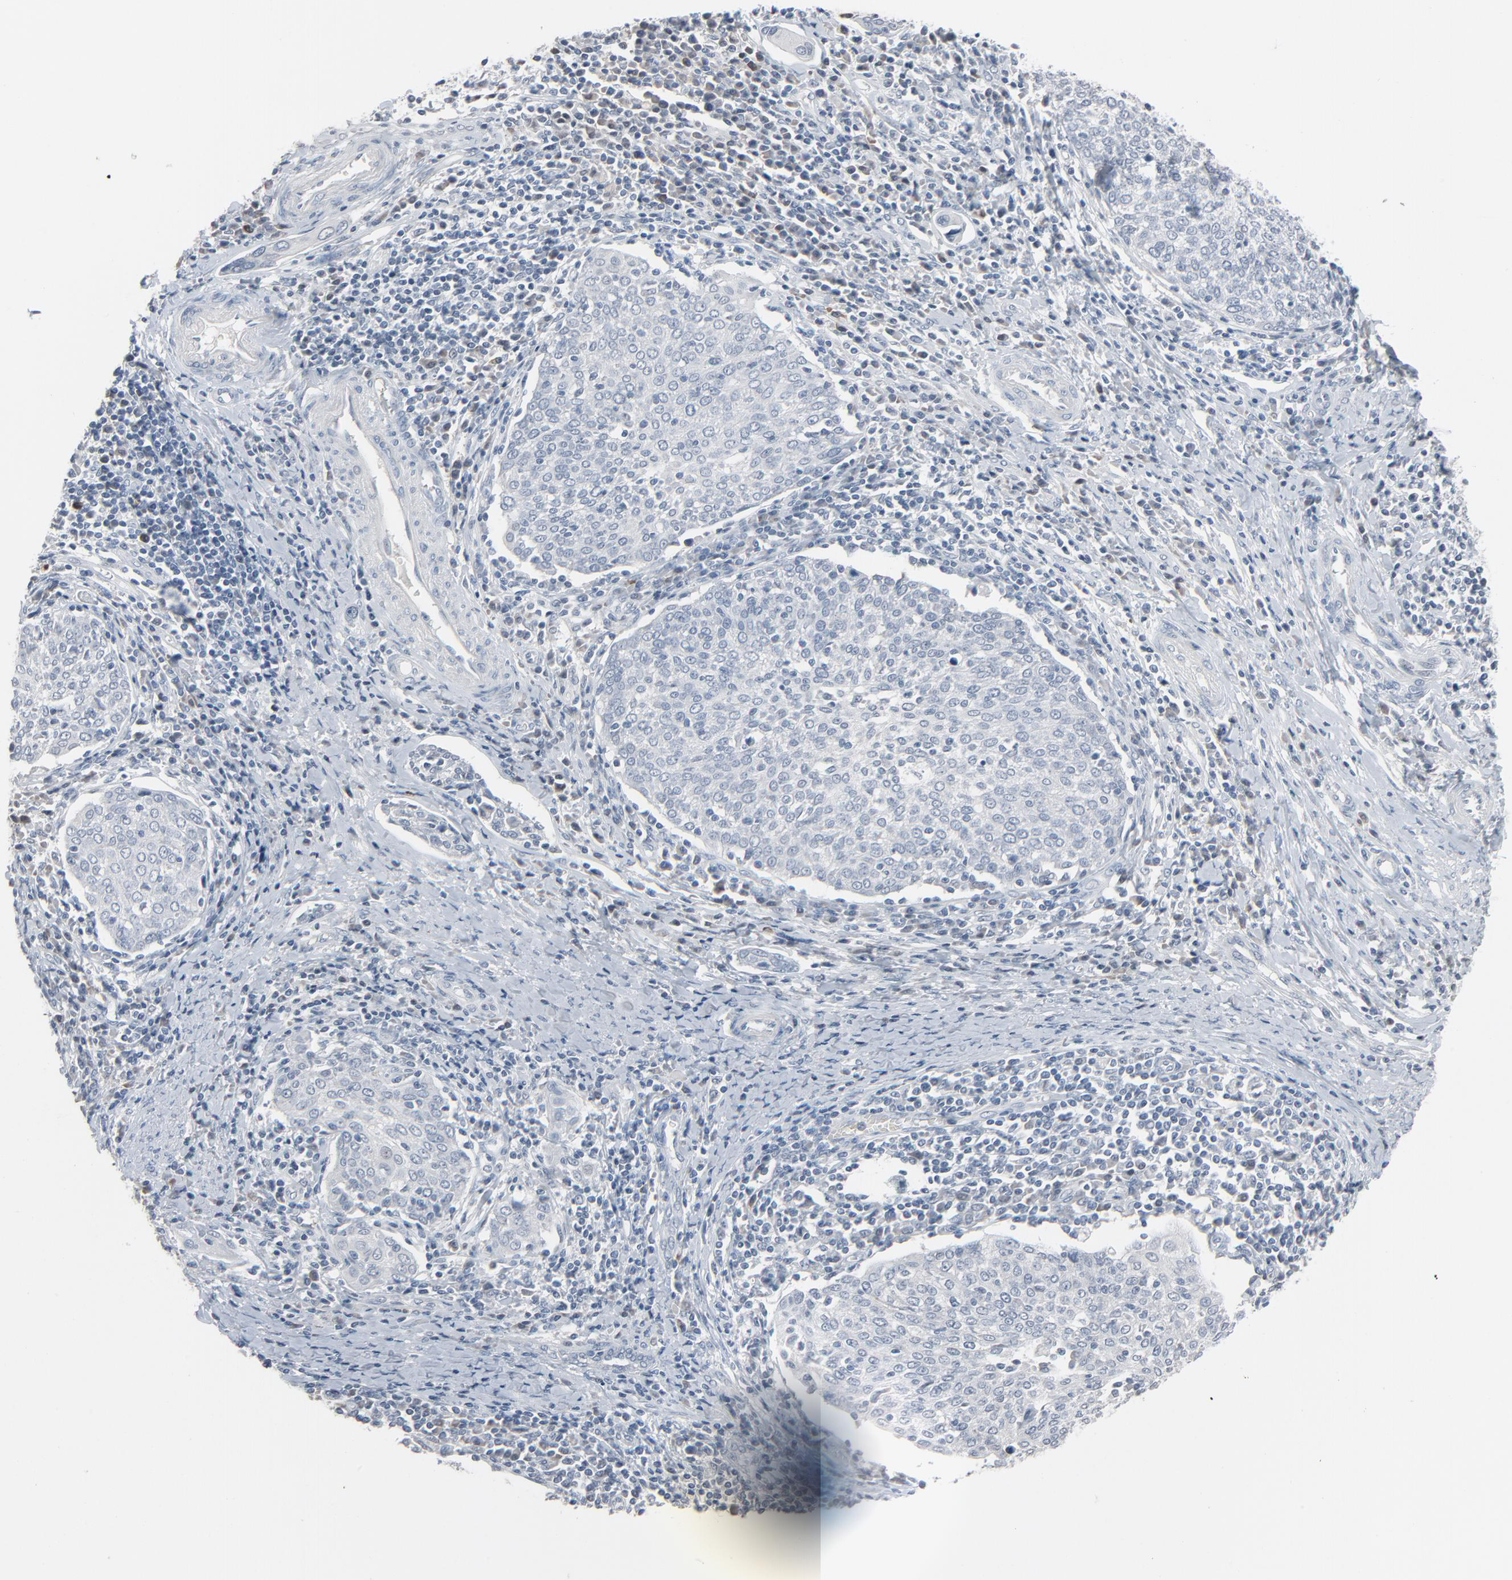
{"staining": {"intensity": "negative", "quantity": "none", "location": "none"}, "tissue": "cervical cancer", "cell_type": "Tumor cells", "image_type": "cancer", "snomed": [{"axis": "morphology", "description": "Squamous cell carcinoma, NOS"}, {"axis": "topography", "description": "Cervix"}], "caption": "Tumor cells are negative for protein expression in human squamous cell carcinoma (cervical).", "gene": "SAGE1", "patient": {"sex": "female", "age": 40}}